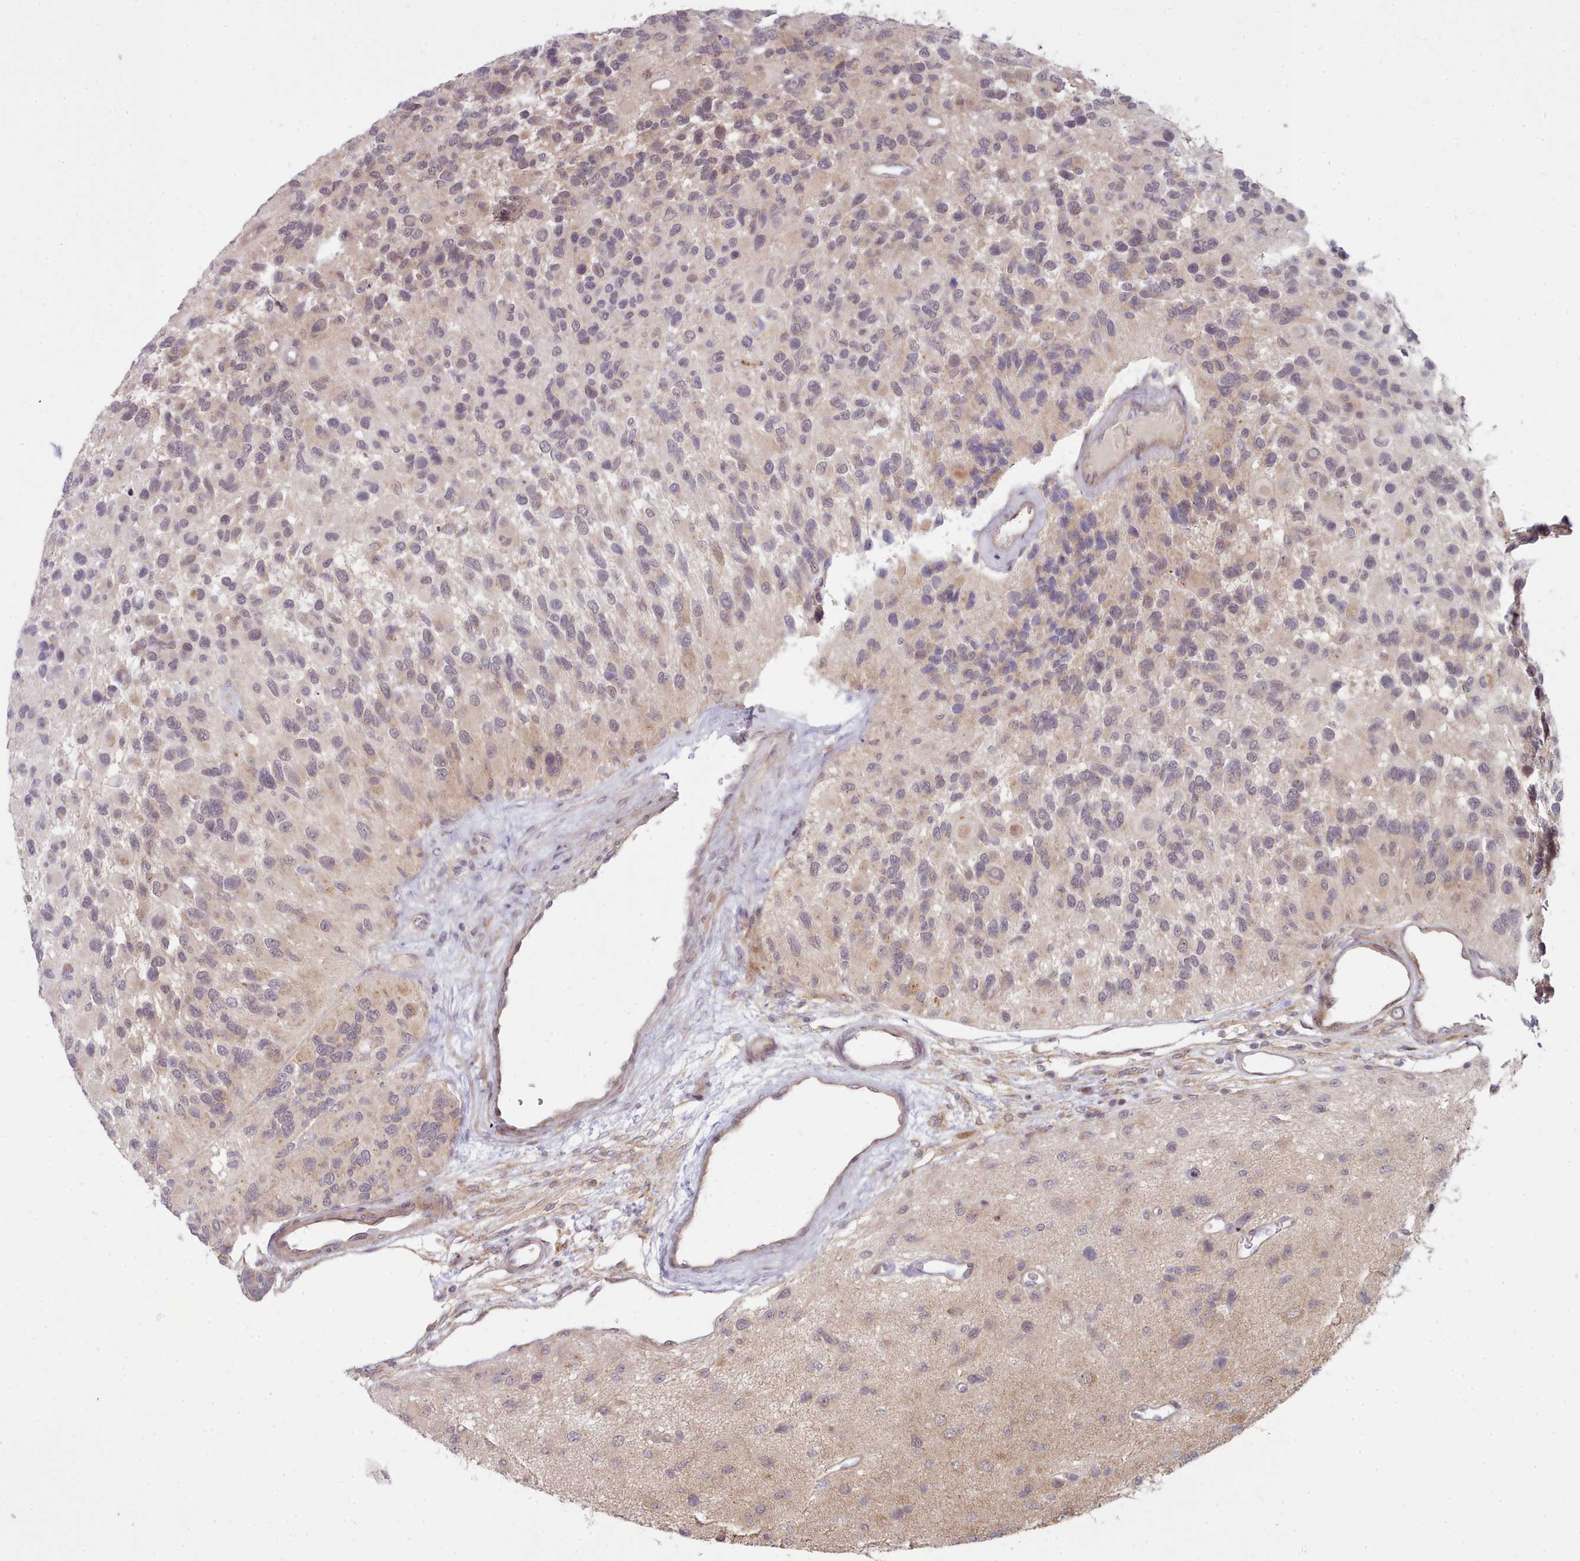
{"staining": {"intensity": "weak", "quantity": "25%-75%", "location": "cytoplasmic/membranous"}, "tissue": "glioma", "cell_type": "Tumor cells", "image_type": "cancer", "snomed": [{"axis": "morphology", "description": "Glioma, malignant, High grade"}, {"axis": "topography", "description": "Brain"}], "caption": "Glioma stained with immunohistochemistry demonstrates weak cytoplasmic/membranous staining in about 25%-75% of tumor cells.", "gene": "TRIM26", "patient": {"sex": "male", "age": 77}}